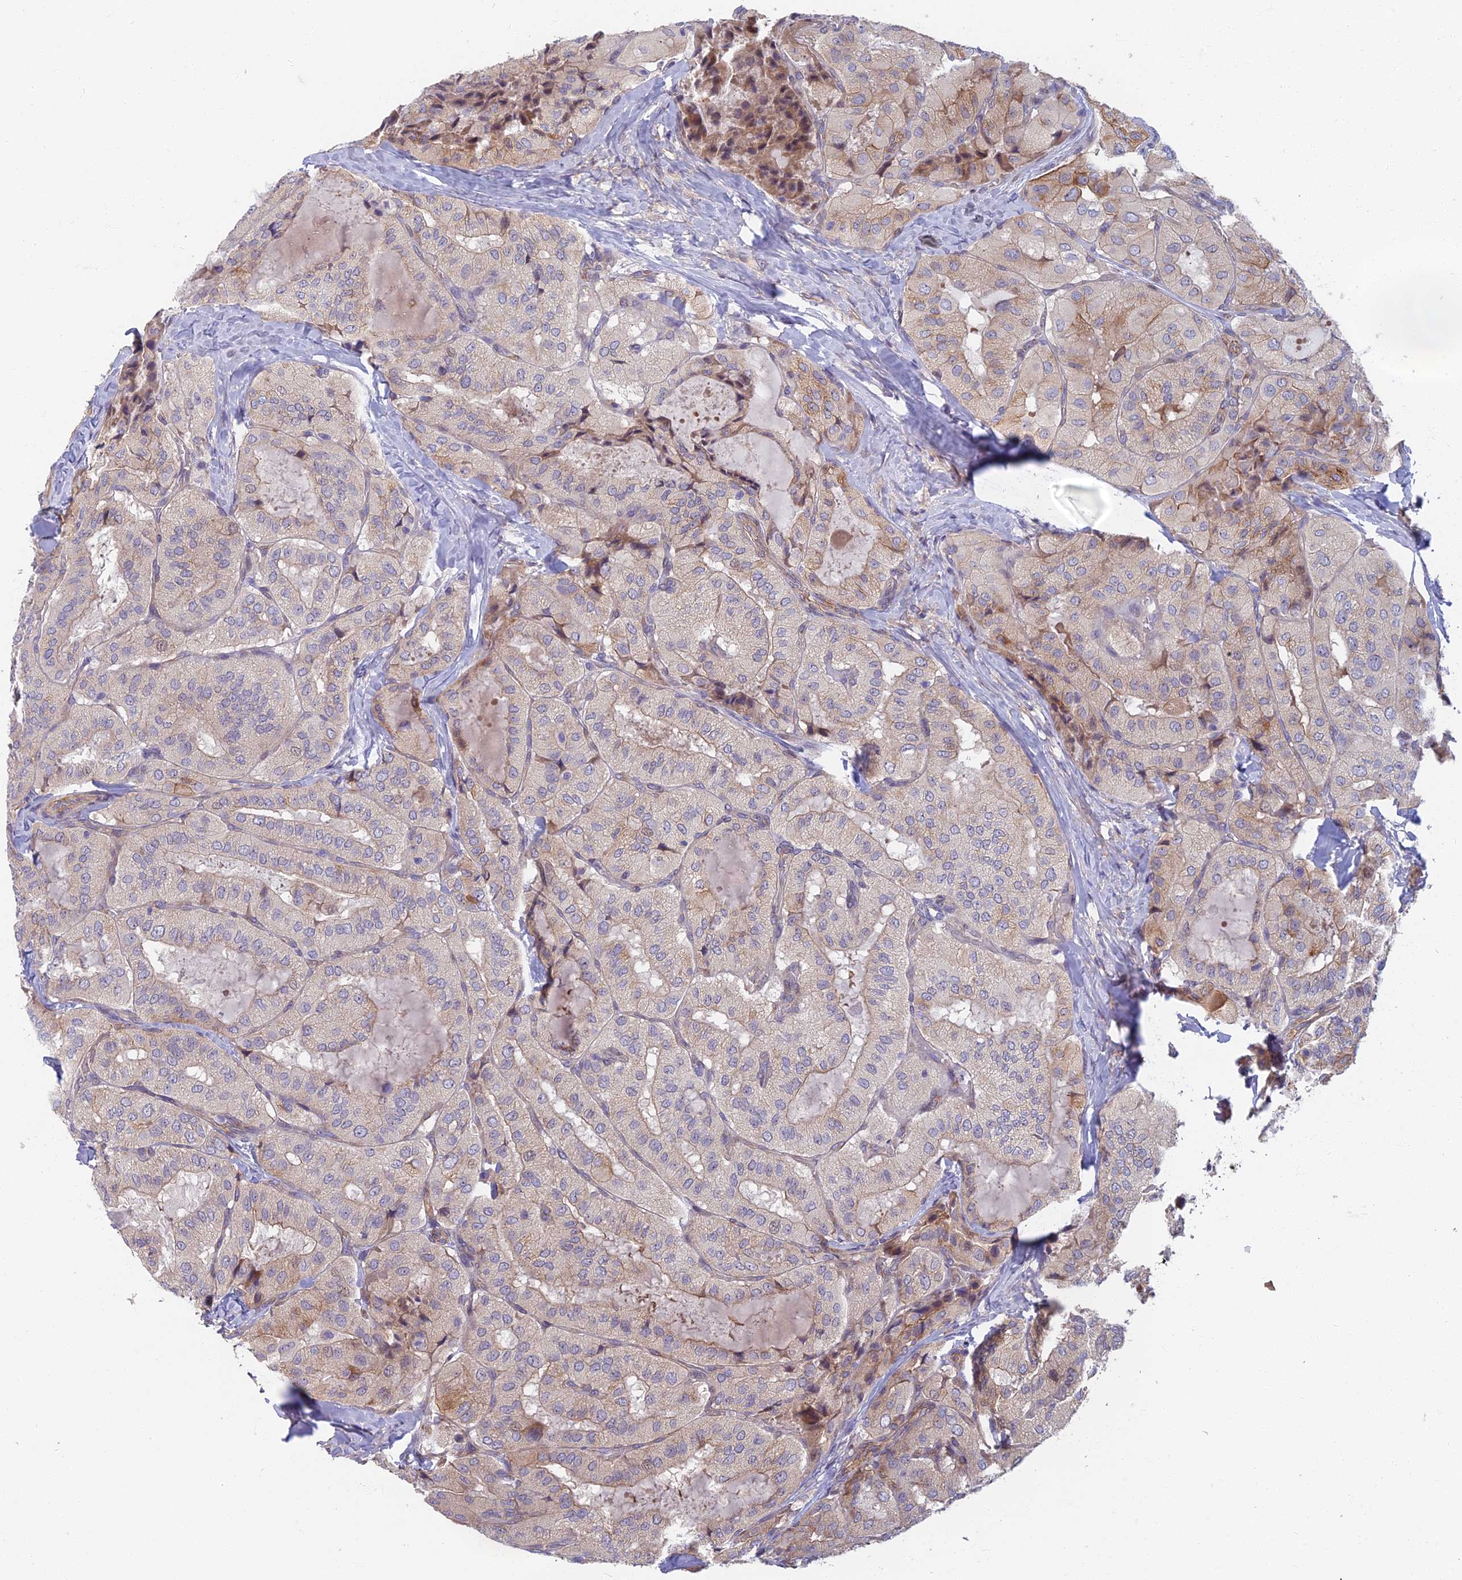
{"staining": {"intensity": "weak", "quantity": "<25%", "location": "cytoplasmic/membranous"}, "tissue": "thyroid cancer", "cell_type": "Tumor cells", "image_type": "cancer", "snomed": [{"axis": "morphology", "description": "Normal tissue, NOS"}, {"axis": "morphology", "description": "Papillary adenocarcinoma, NOS"}, {"axis": "topography", "description": "Thyroid gland"}], "caption": "This is a micrograph of IHC staining of thyroid cancer, which shows no positivity in tumor cells.", "gene": "RHBDL2", "patient": {"sex": "female", "age": 59}}